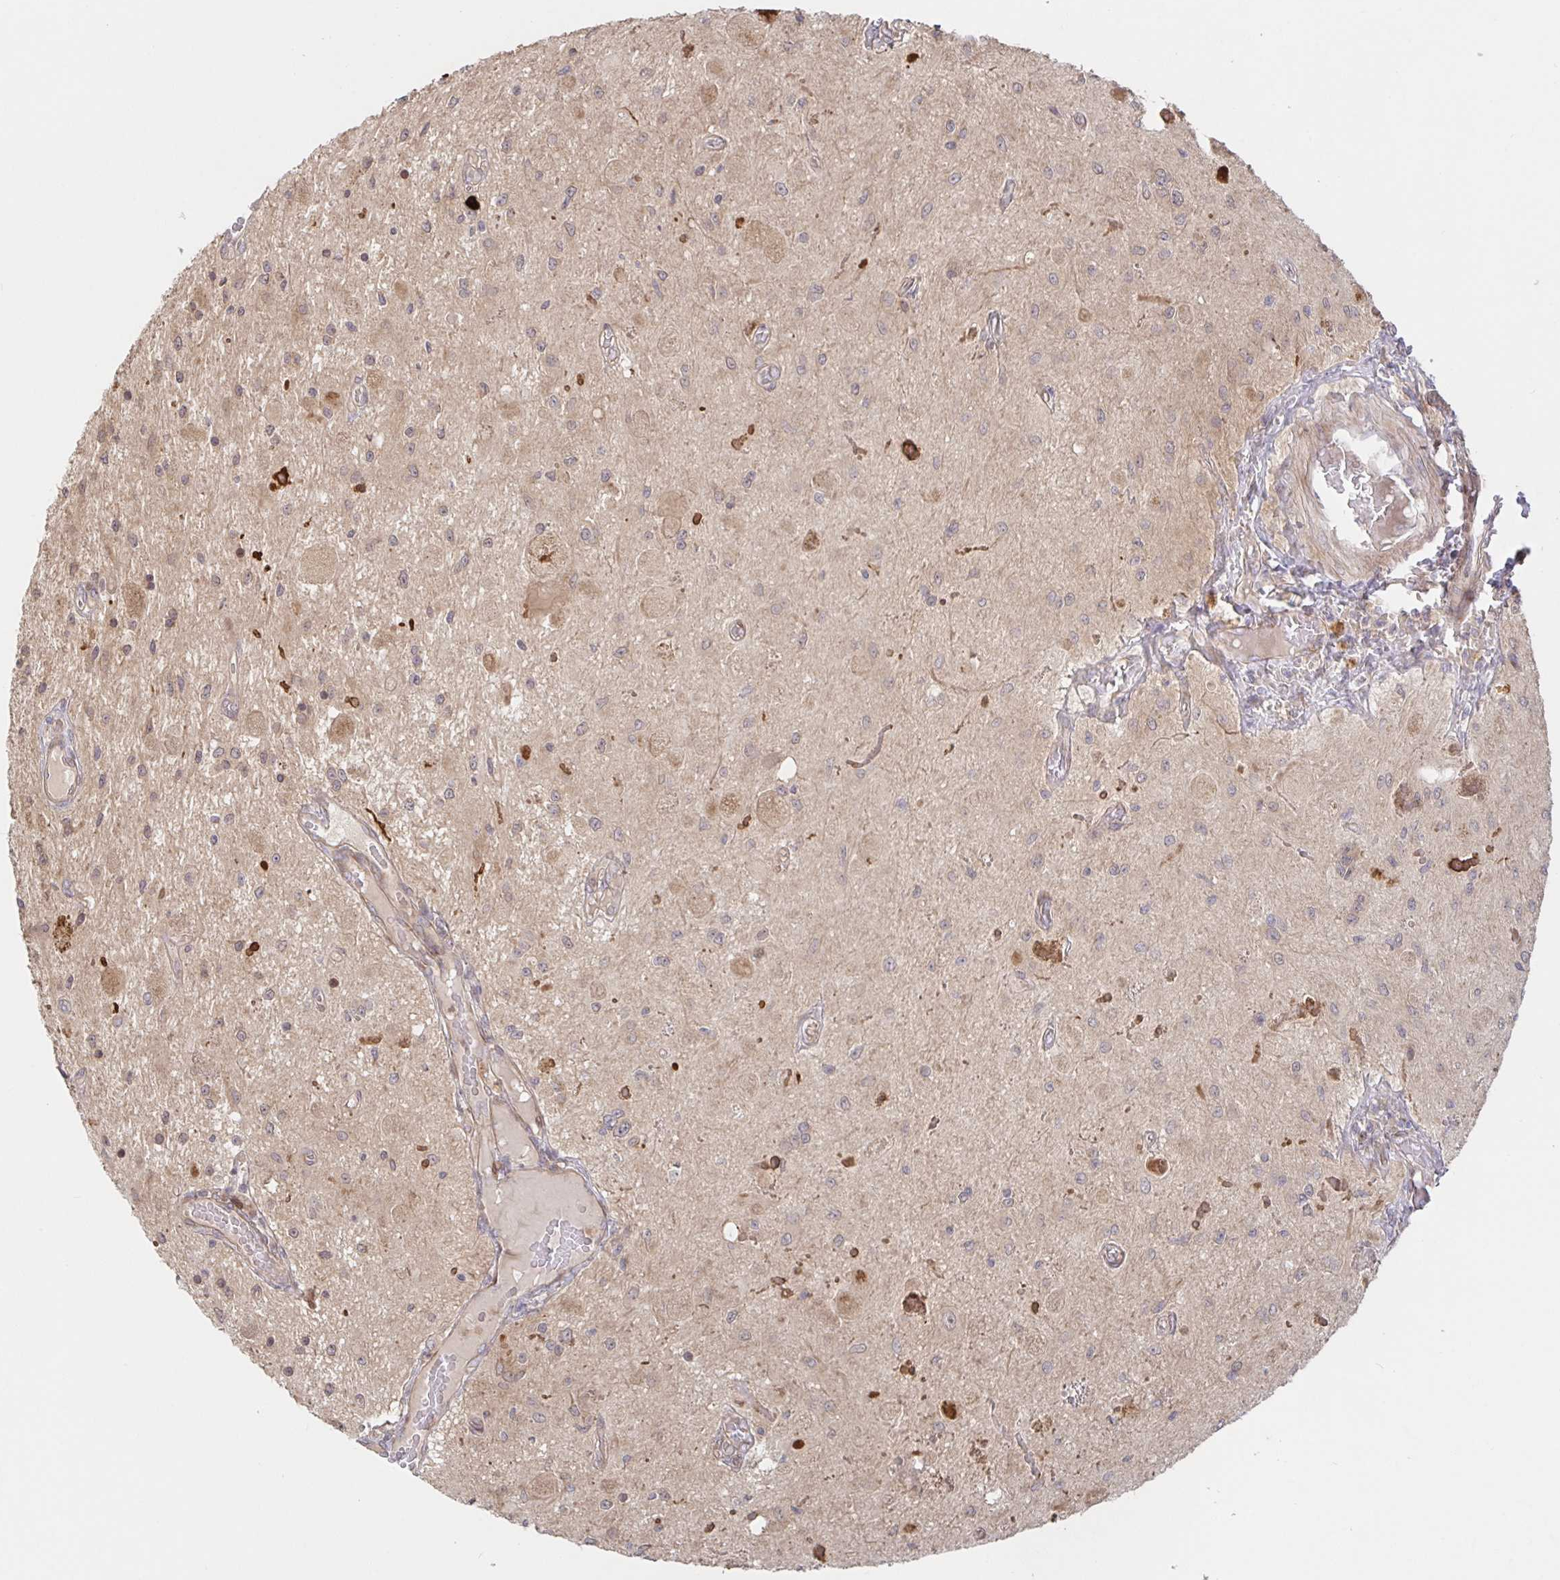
{"staining": {"intensity": "weak", "quantity": "25%-75%", "location": "cytoplasmic/membranous"}, "tissue": "glioma", "cell_type": "Tumor cells", "image_type": "cancer", "snomed": [{"axis": "morphology", "description": "Glioma, malignant, Low grade"}, {"axis": "topography", "description": "Cerebellum"}], "caption": "Immunohistochemical staining of human glioma shows weak cytoplasmic/membranous protein expression in about 25%-75% of tumor cells. Nuclei are stained in blue.", "gene": "AACS", "patient": {"sex": "female", "age": 14}}